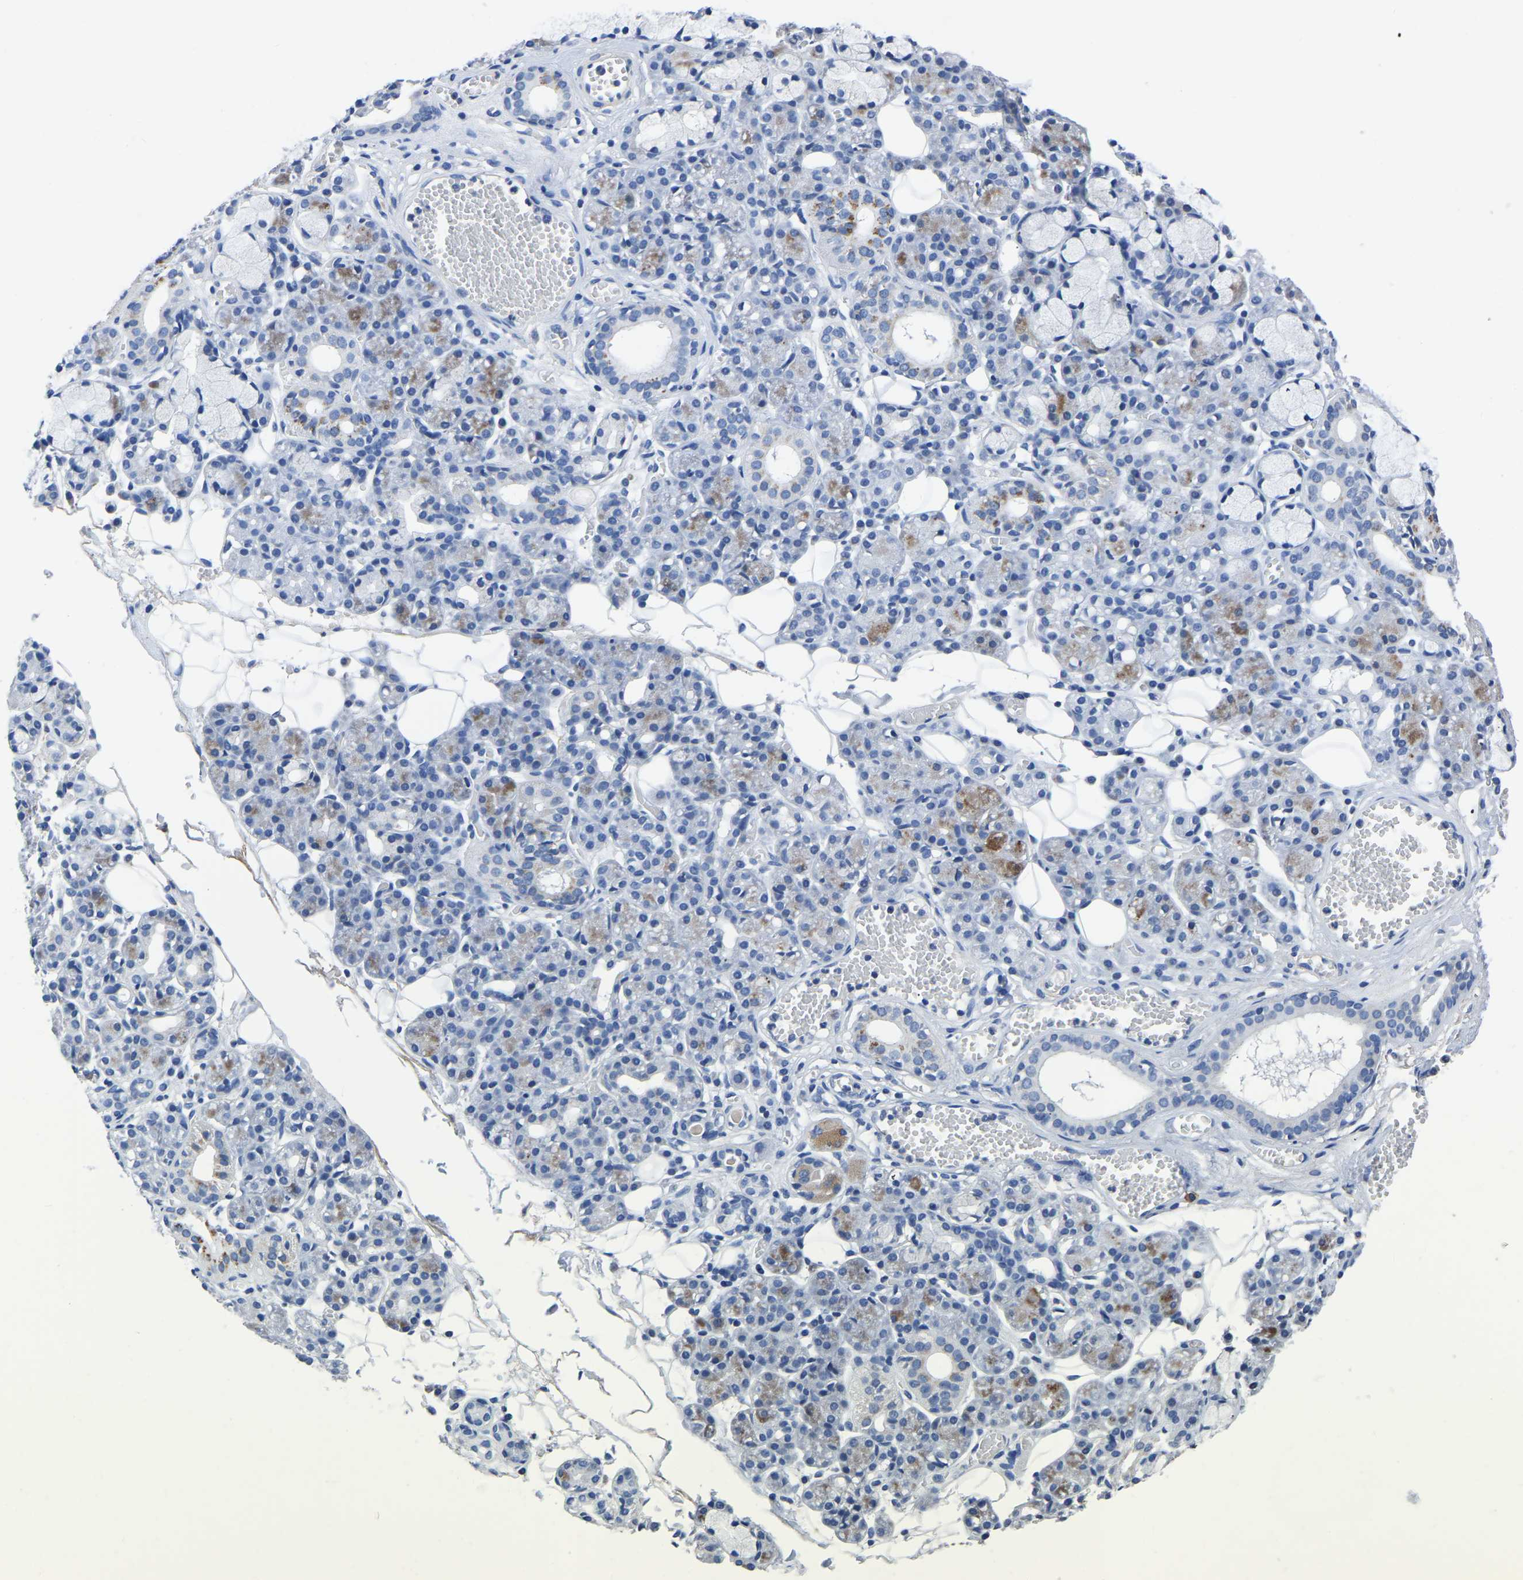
{"staining": {"intensity": "moderate", "quantity": "<25%", "location": "cytoplasmic/membranous"}, "tissue": "salivary gland", "cell_type": "Glandular cells", "image_type": "normal", "snomed": [{"axis": "morphology", "description": "Normal tissue, NOS"}, {"axis": "topography", "description": "Salivary gland"}], "caption": "Protein expression analysis of benign human salivary gland reveals moderate cytoplasmic/membranous expression in approximately <25% of glandular cells. (IHC, brightfield microscopy, high magnification).", "gene": "FGD5", "patient": {"sex": "male", "age": 63}}